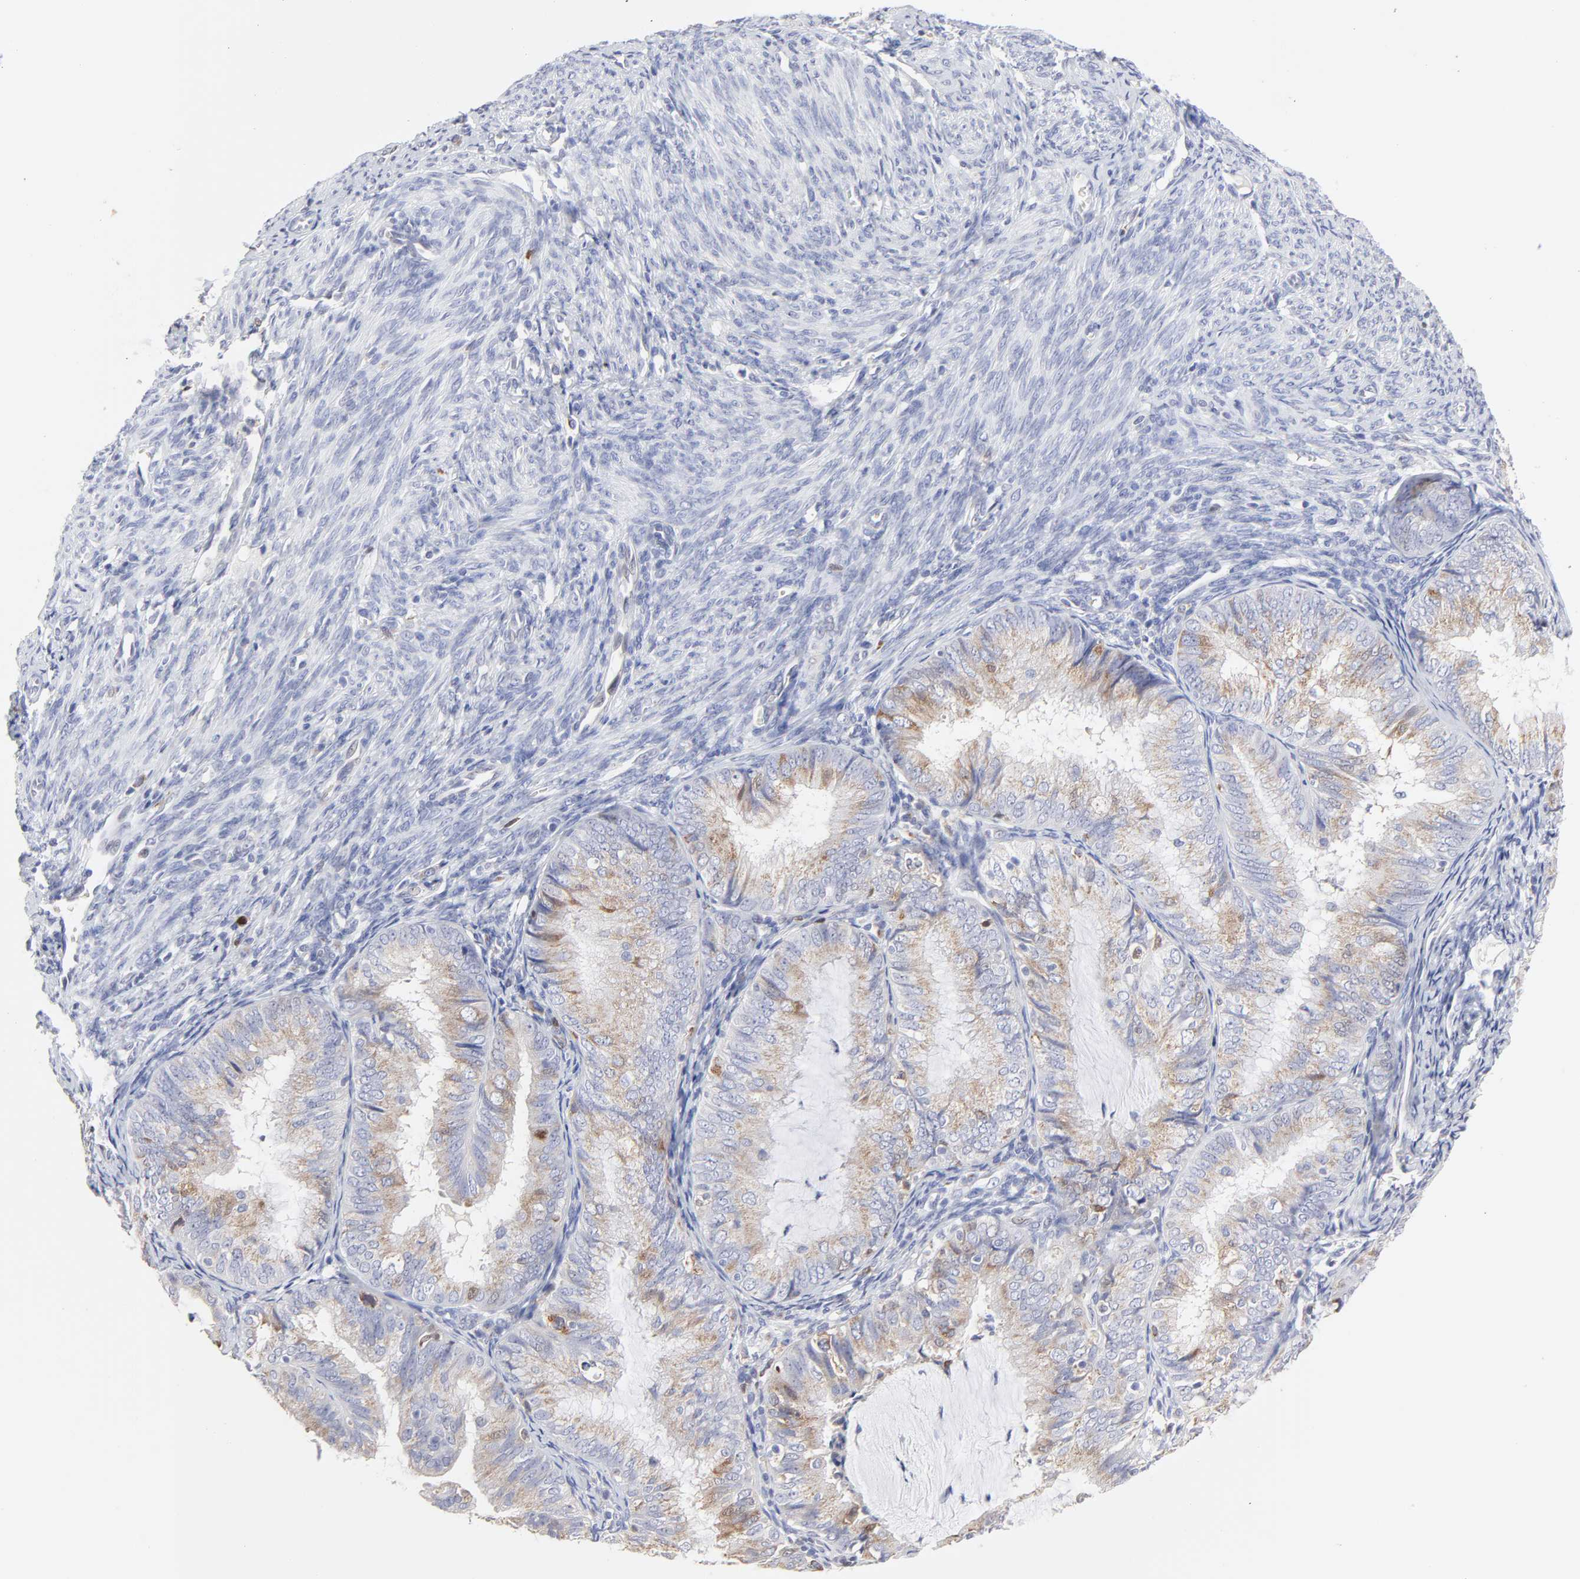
{"staining": {"intensity": "weak", "quantity": "25%-75%", "location": "cytoplasmic/membranous"}, "tissue": "endometrial cancer", "cell_type": "Tumor cells", "image_type": "cancer", "snomed": [{"axis": "morphology", "description": "Adenocarcinoma, NOS"}, {"axis": "topography", "description": "Endometrium"}], "caption": "Brown immunohistochemical staining in endometrial cancer displays weak cytoplasmic/membranous expression in approximately 25%-75% of tumor cells.", "gene": "NCAPH", "patient": {"sex": "female", "age": 66}}